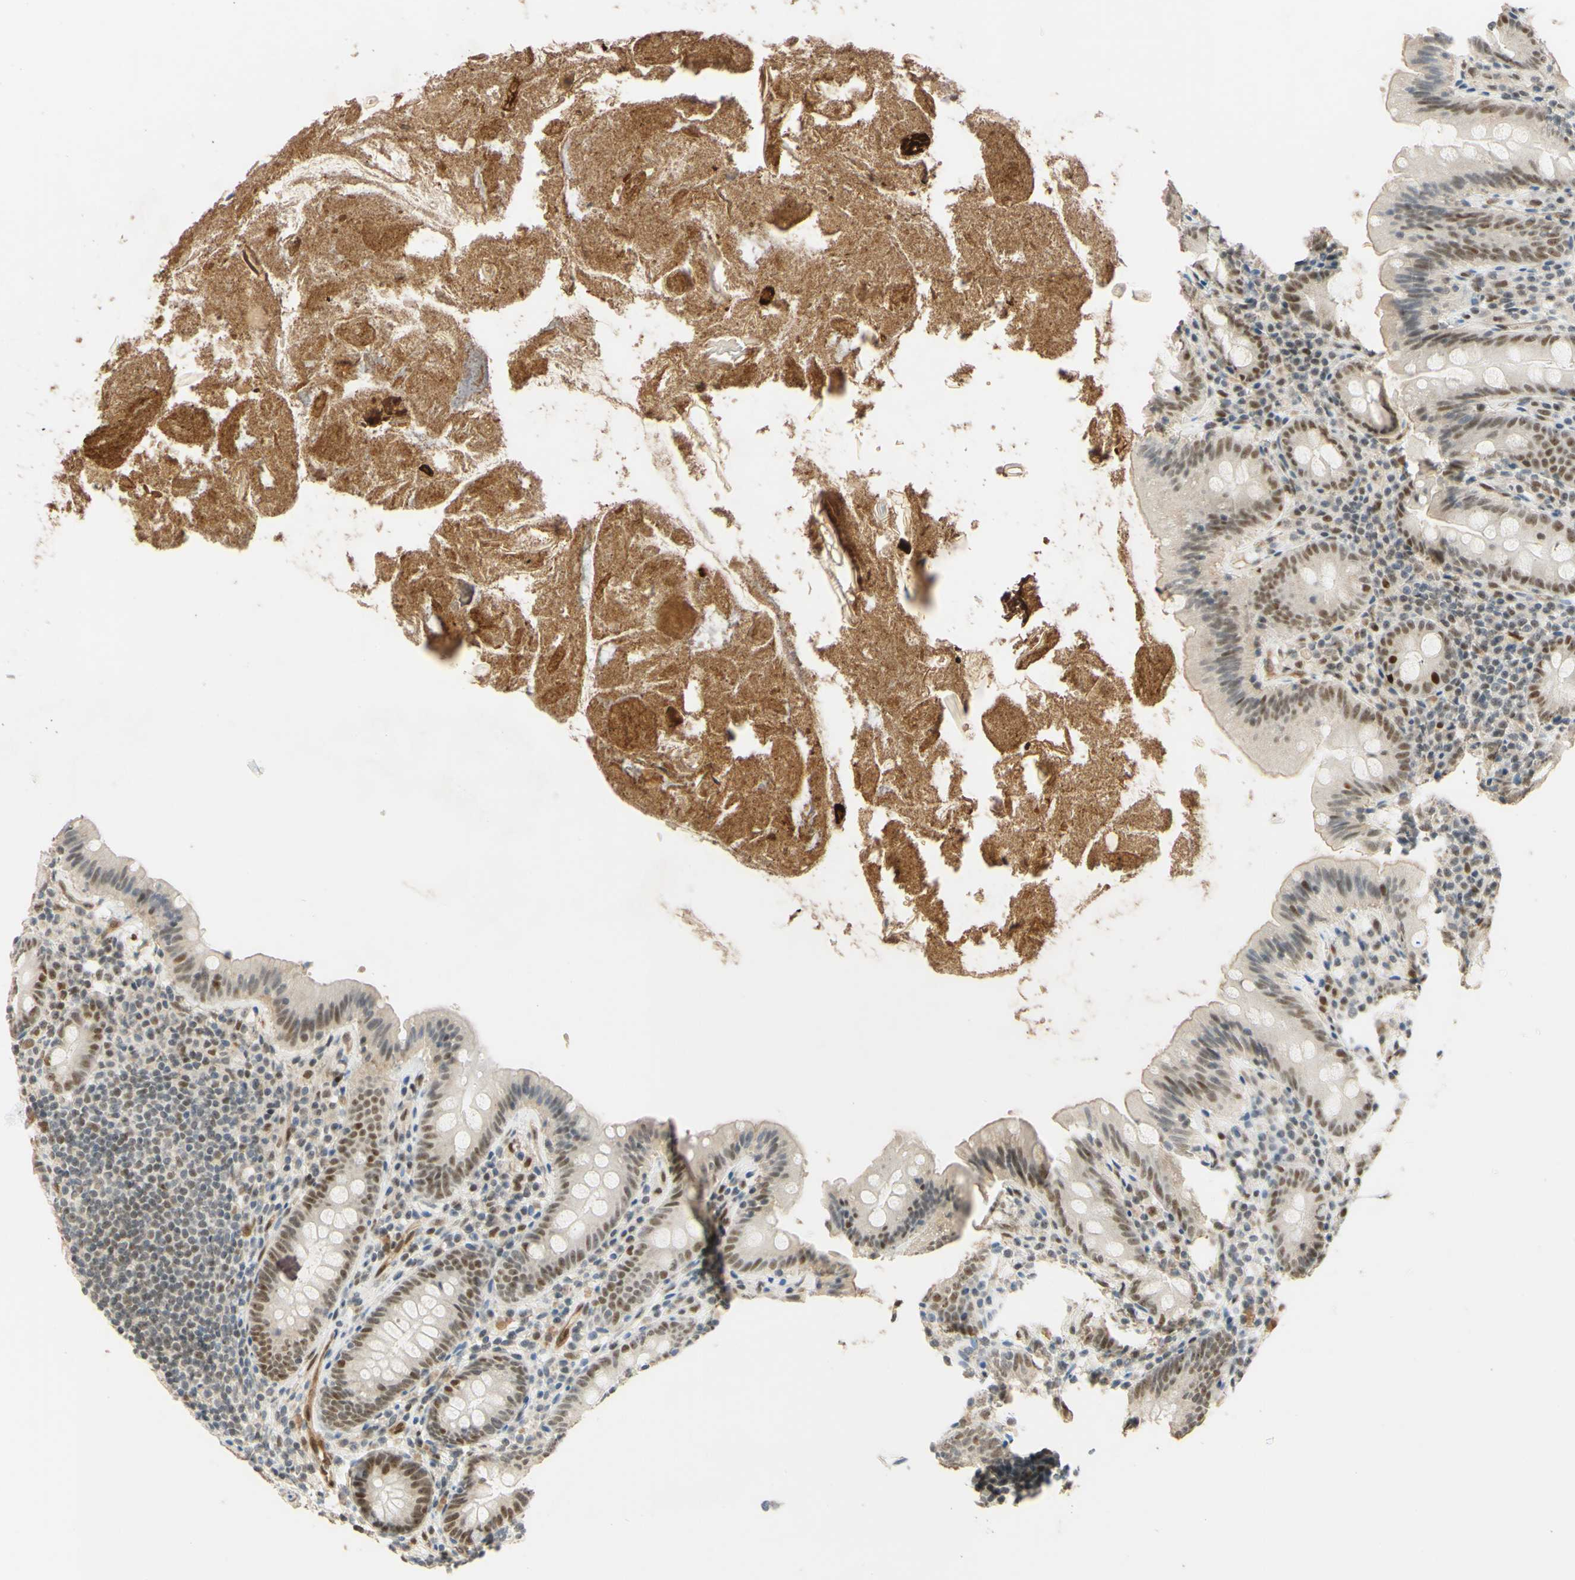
{"staining": {"intensity": "weak", "quantity": ">75%", "location": "nuclear"}, "tissue": "appendix", "cell_type": "Glandular cells", "image_type": "normal", "snomed": [{"axis": "morphology", "description": "Normal tissue, NOS"}, {"axis": "topography", "description": "Appendix"}], "caption": "A brown stain labels weak nuclear staining of a protein in glandular cells of normal human appendix. The staining was performed using DAB (3,3'-diaminobenzidine) to visualize the protein expression in brown, while the nuclei were stained in blue with hematoxylin (Magnification: 20x).", "gene": "POLB", "patient": {"sex": "male", "age": 52}}